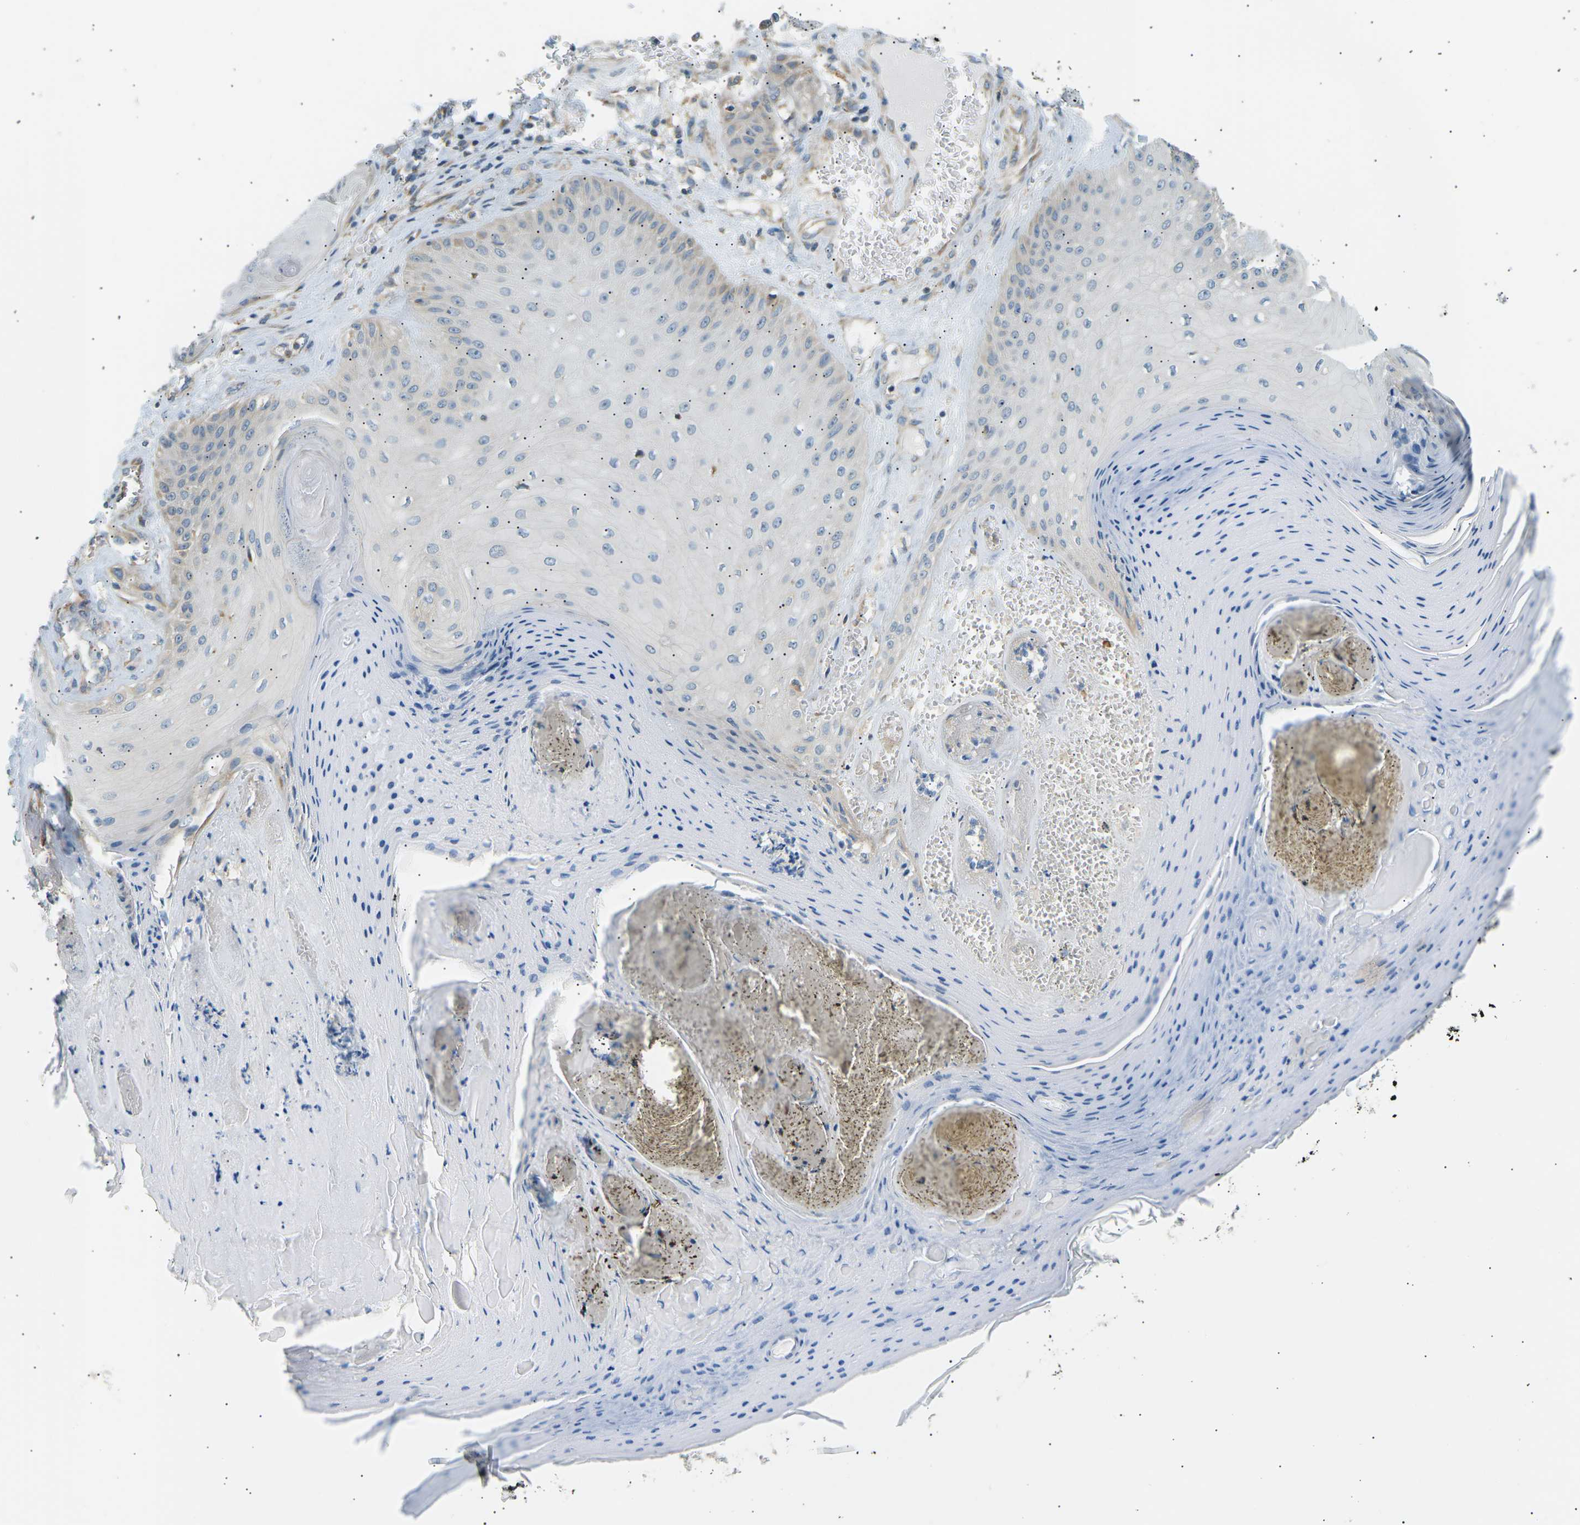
{"staining": {"intensity": "weak", "quantity": "<25%", "location": "cytoplasmic/membranous"}, "tissue": "skin cancer", "cell_type": "Tumor cells", "image_type": "cancer", "snomed": [{"axis": "morphology", "description": "Squamous cell carcinoma, NOS"}, {"axis": "topography", "description": "Skin"}], "caption": "This micrograph is of squamous cell carcinoma (skin) stained with immunohistochemistry (IHC) to label a protein in brown with the nuclei are counter-stained blue. There is no expression in tumor cells.", "gene": "TBC1D8", "patient": {"sex": "male", "age": 74}}